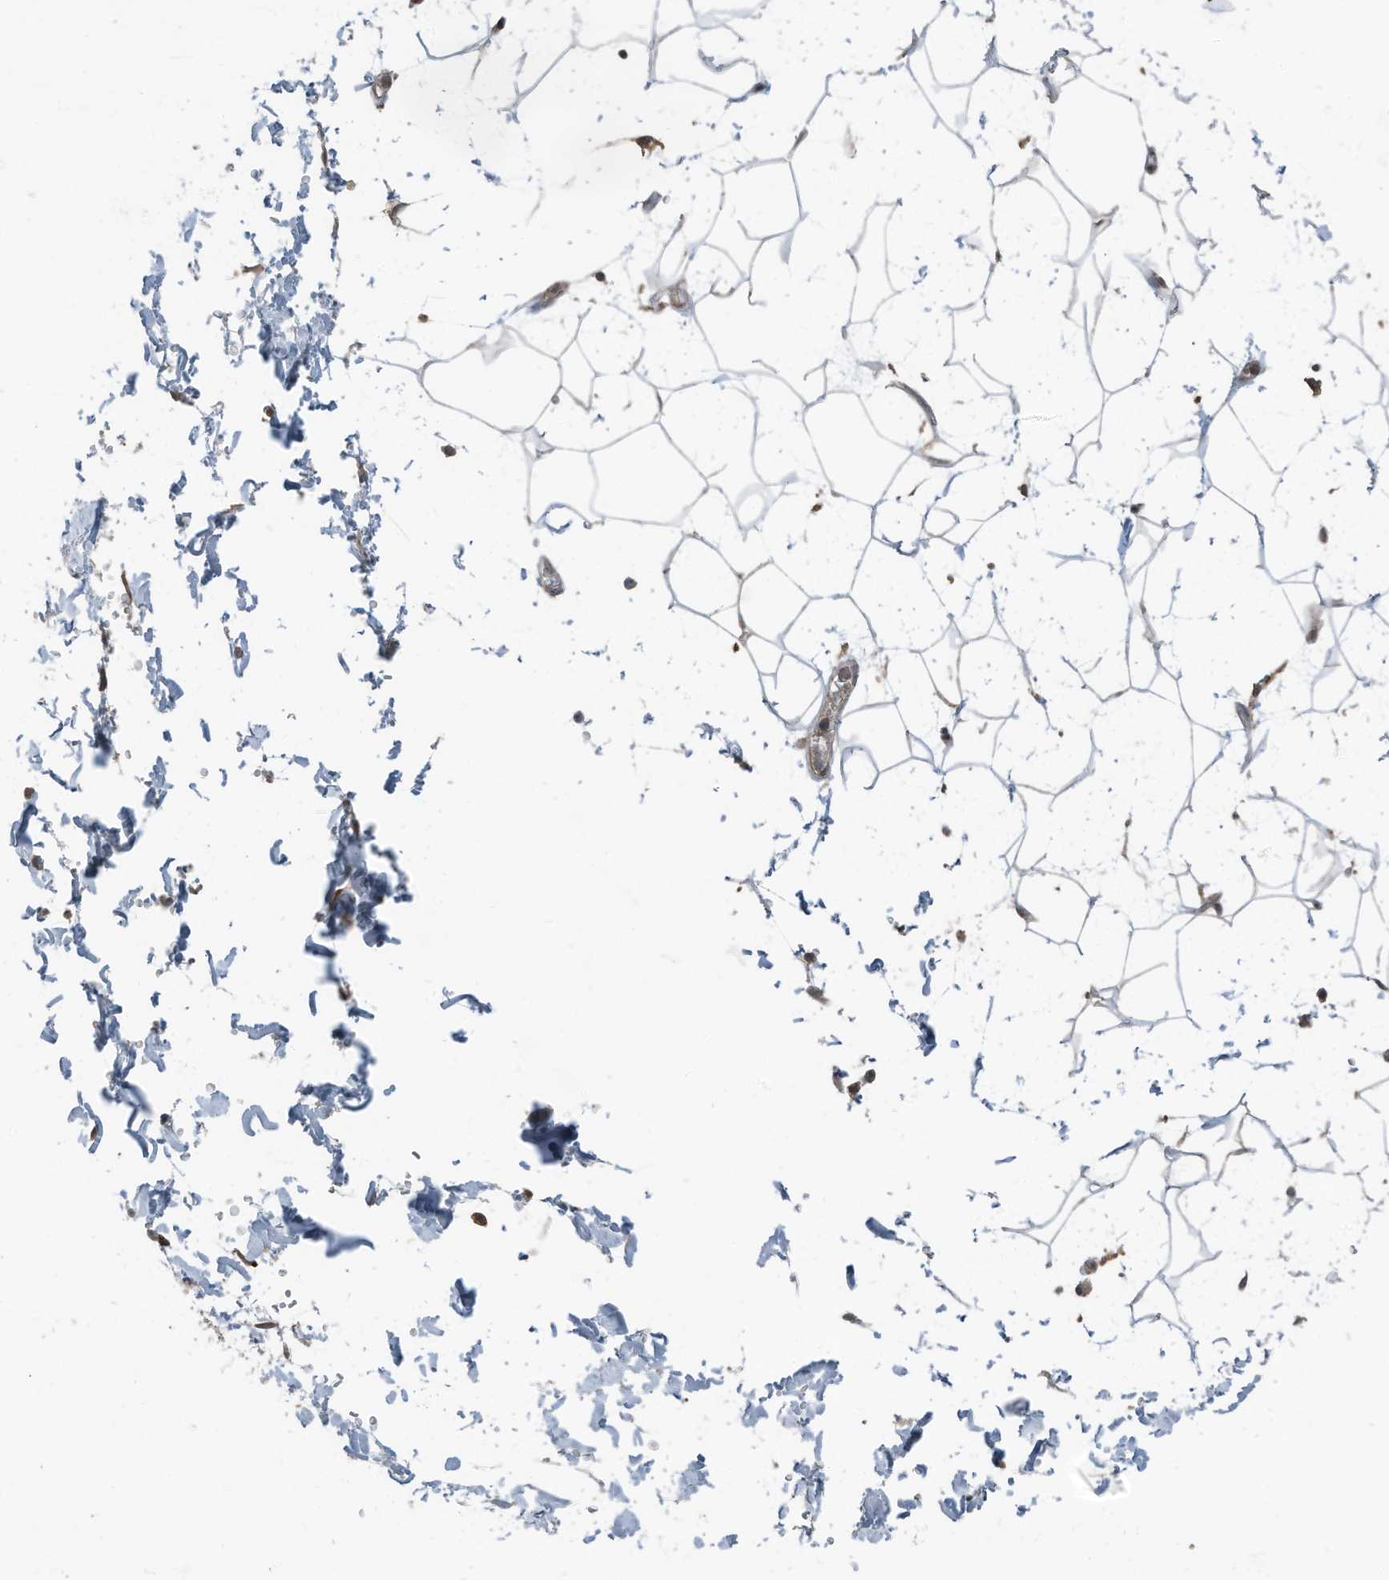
{"staining": {"intensity": "weak", "quantity": ">75%", "location": "cytoplasmic/membranous,nuclear"}, "tissue": "adipose tissue", "cell_type": "Adipocytes", "image_type": "normal", "snomed": [{"axis": "morphology", "description": "Normal tissue, NOS"}, {"axis": "topography", "description": "Soft tissue"}], "caption": "The micrograph displays staining of normal adipose tissue, revealing weak cytoplasmic/membranous,nuclear protein positivity (brown color) within adipocytes.", "gene": "TXNDC9", "patient": {"sex": "male", "age": 72}}